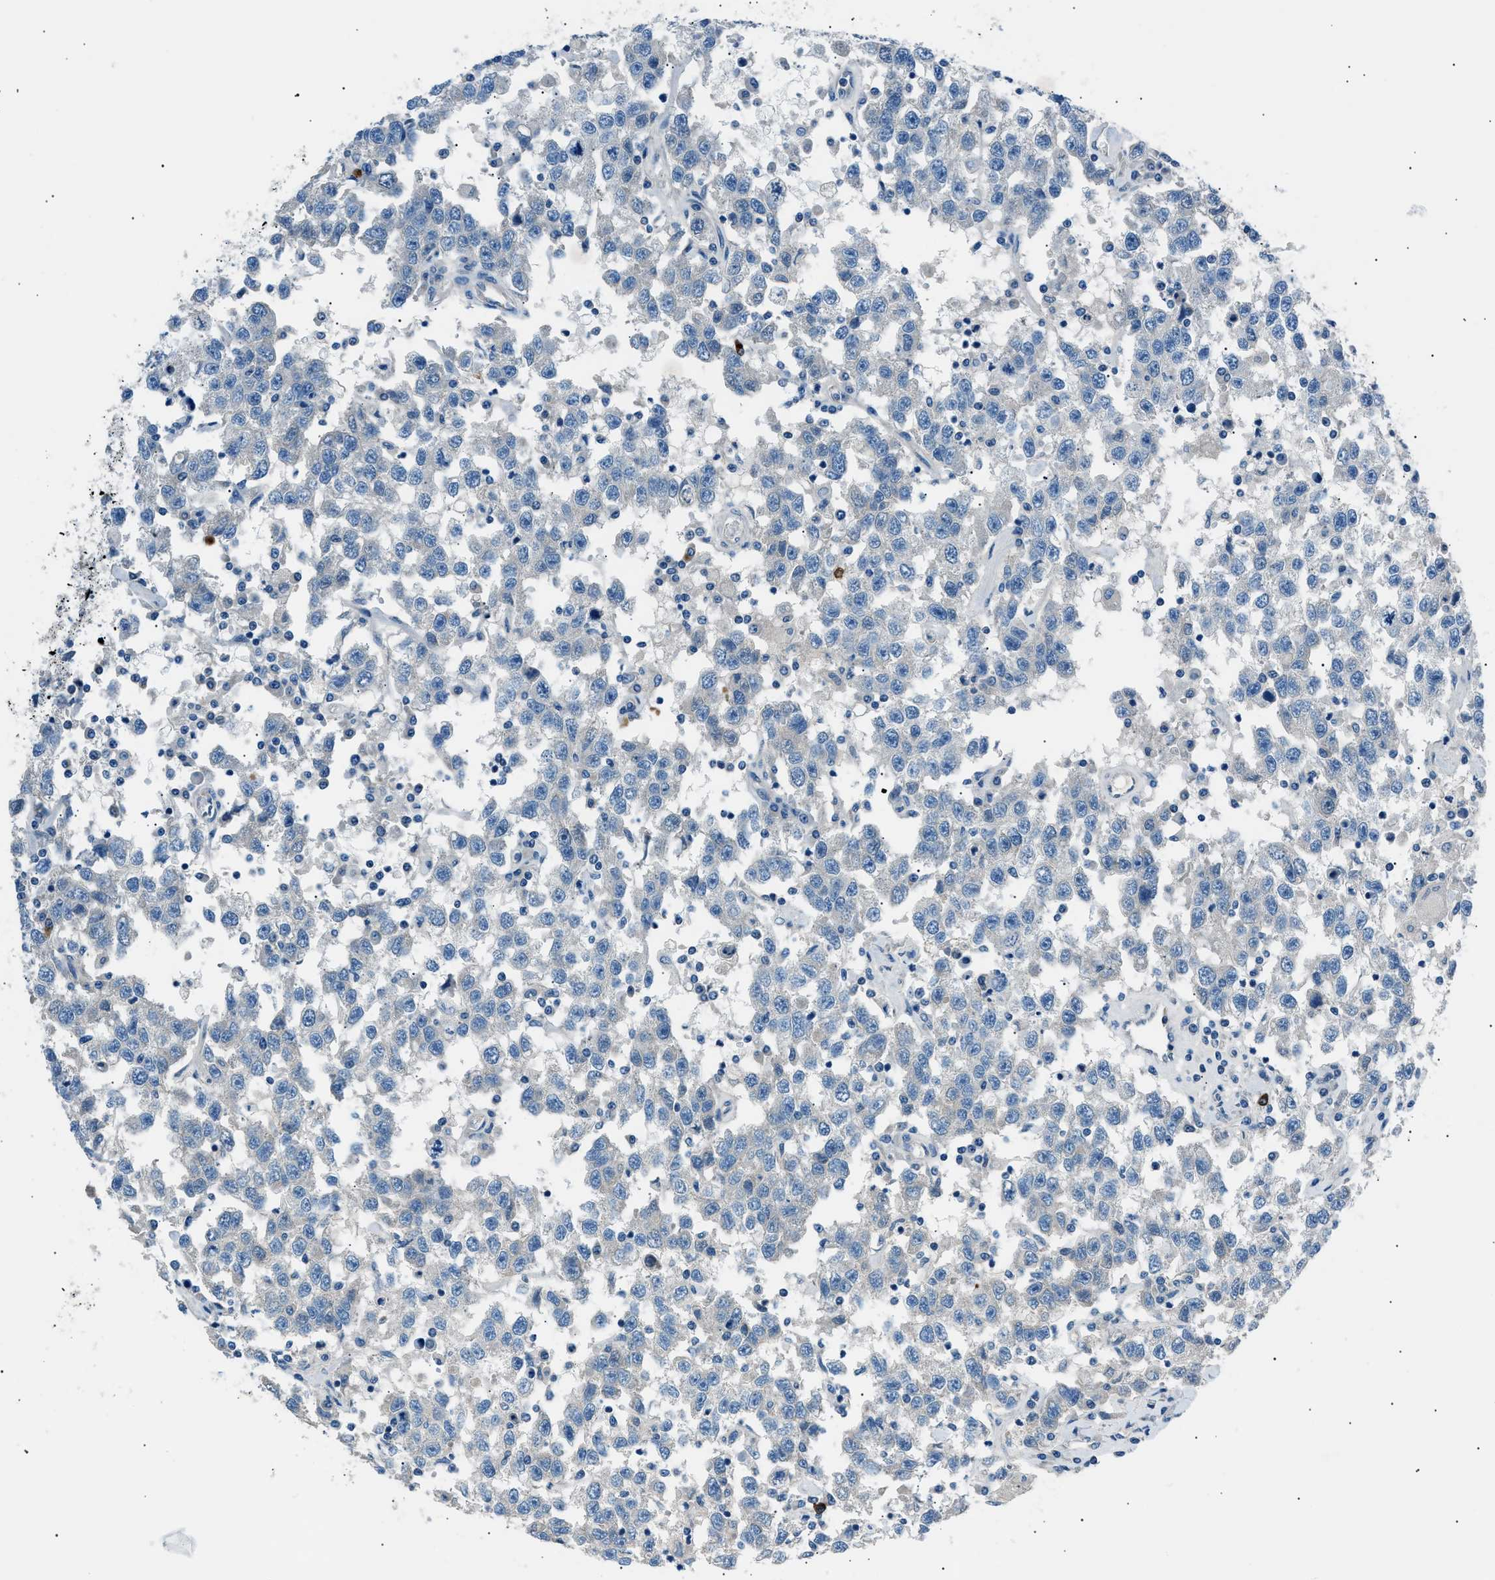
{"staining": {"intensity": "negative", "quantity": "none", "location": "none"}, "tissue": "testis cancer", "cell_type": "Tumor cells", "image_type": "cancer", "snomed": [{"axis": "morphology", "description": "Seminoma, NOS"}, {"axis": "topography", "description": "Testis"}], "caption": "Testis cancer stained for a protein using immunohistochemistry displays no positivity tumor cells.", "gene": "LRRC37B", "patient": {"sex": "male", "age": 41}}